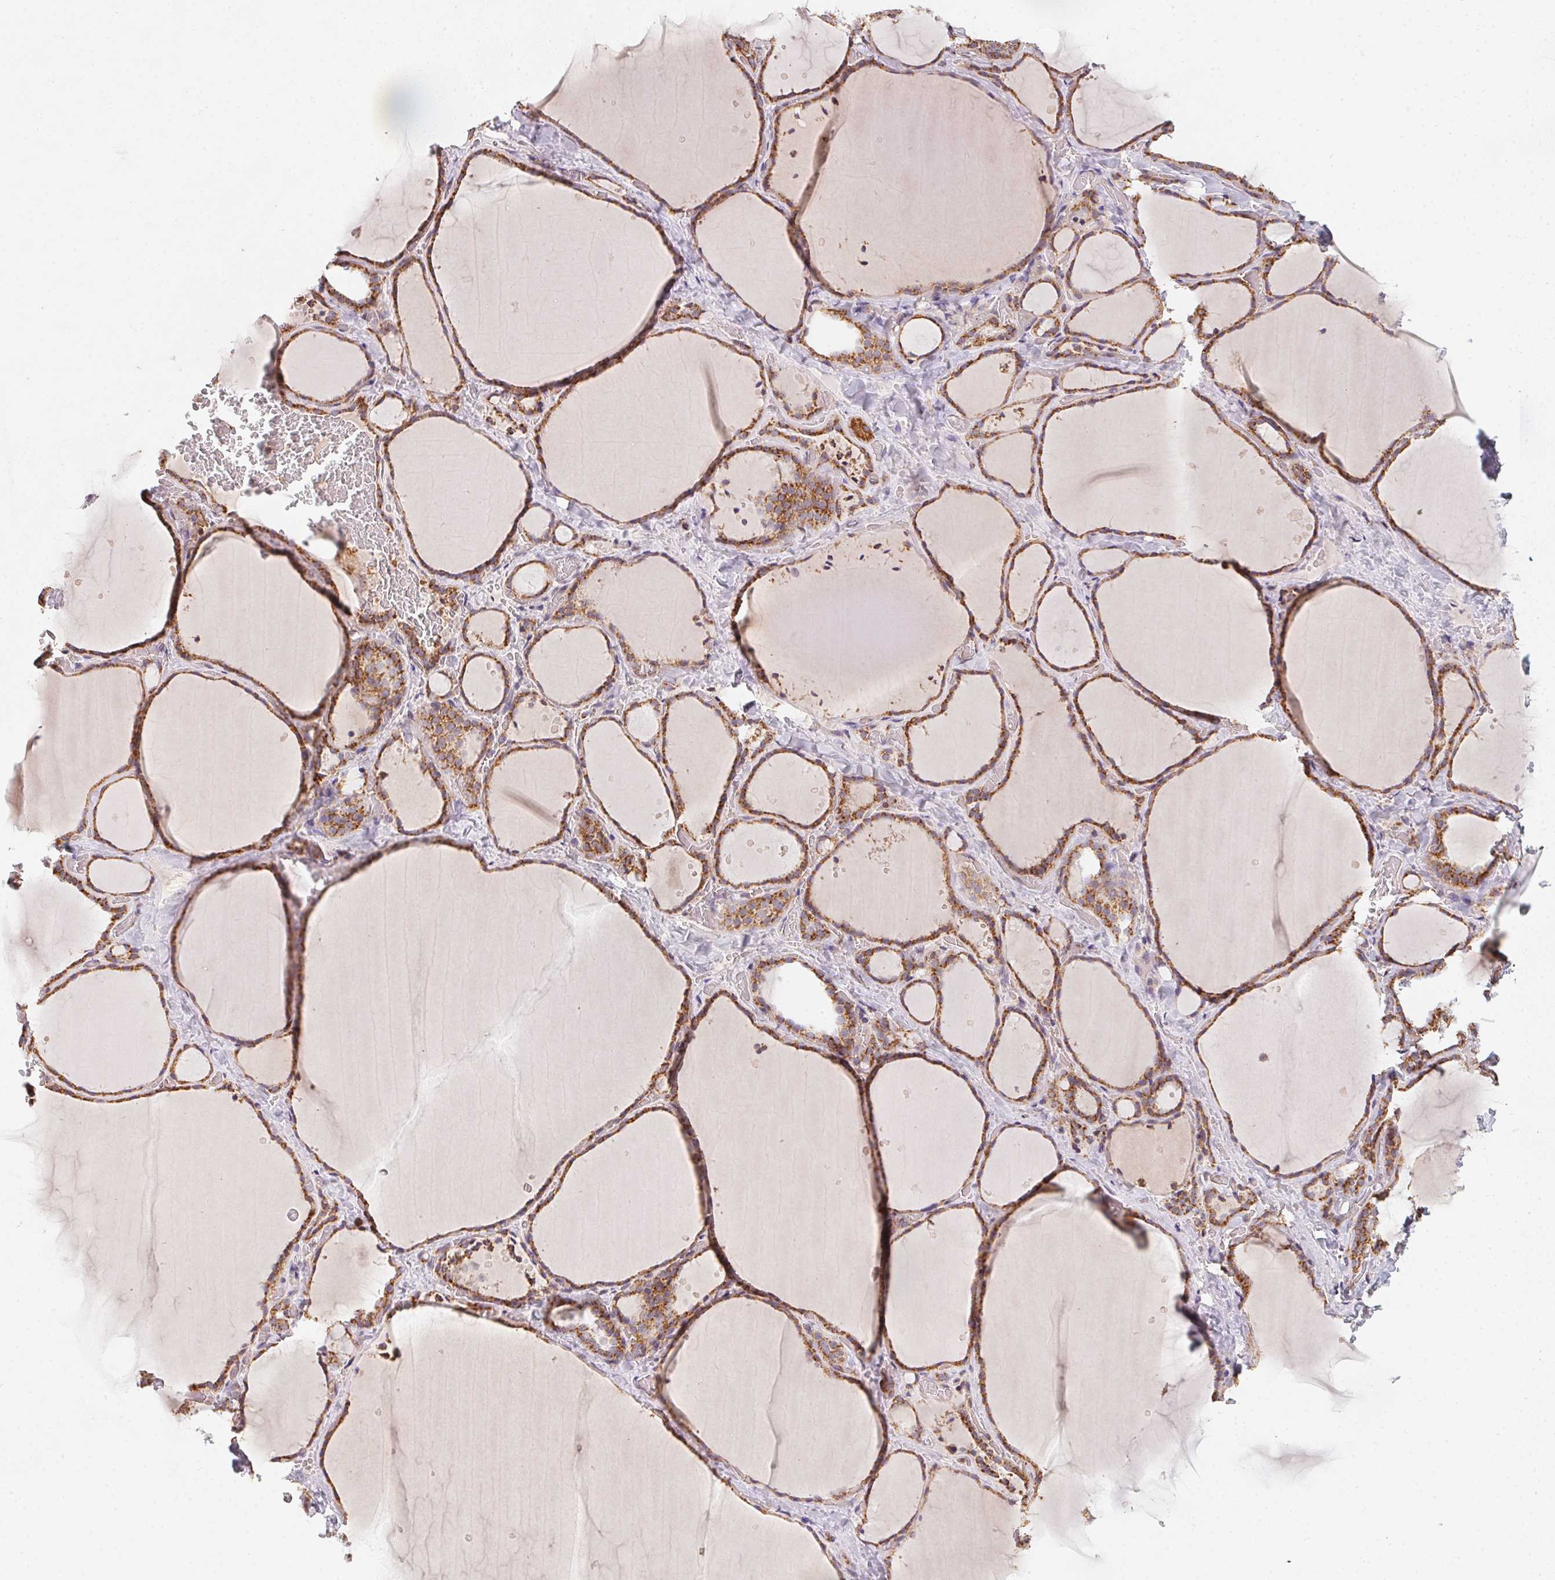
{"staining": {"intensity": "moderate", "quantity": ">75%", "location": "cytoplasmic/membranous"}, "tissue": "thyroid gland", "cell_type": "Glandular cells", "image_type": "normal", "snomed": [{"axis": "morphology", "description": "Normal tissue, NOS"}, {"axis": "topography", "description": "Thyroid gland"}], "caption": "This is an image of immunohistochemistry staining of unremarkable thyroid gland, which shows moderate expression in the cytoplasmic/membranous of glandular cells.", "gene": "NDUFS6", "patient": {"sex": "female", "age": 36}}